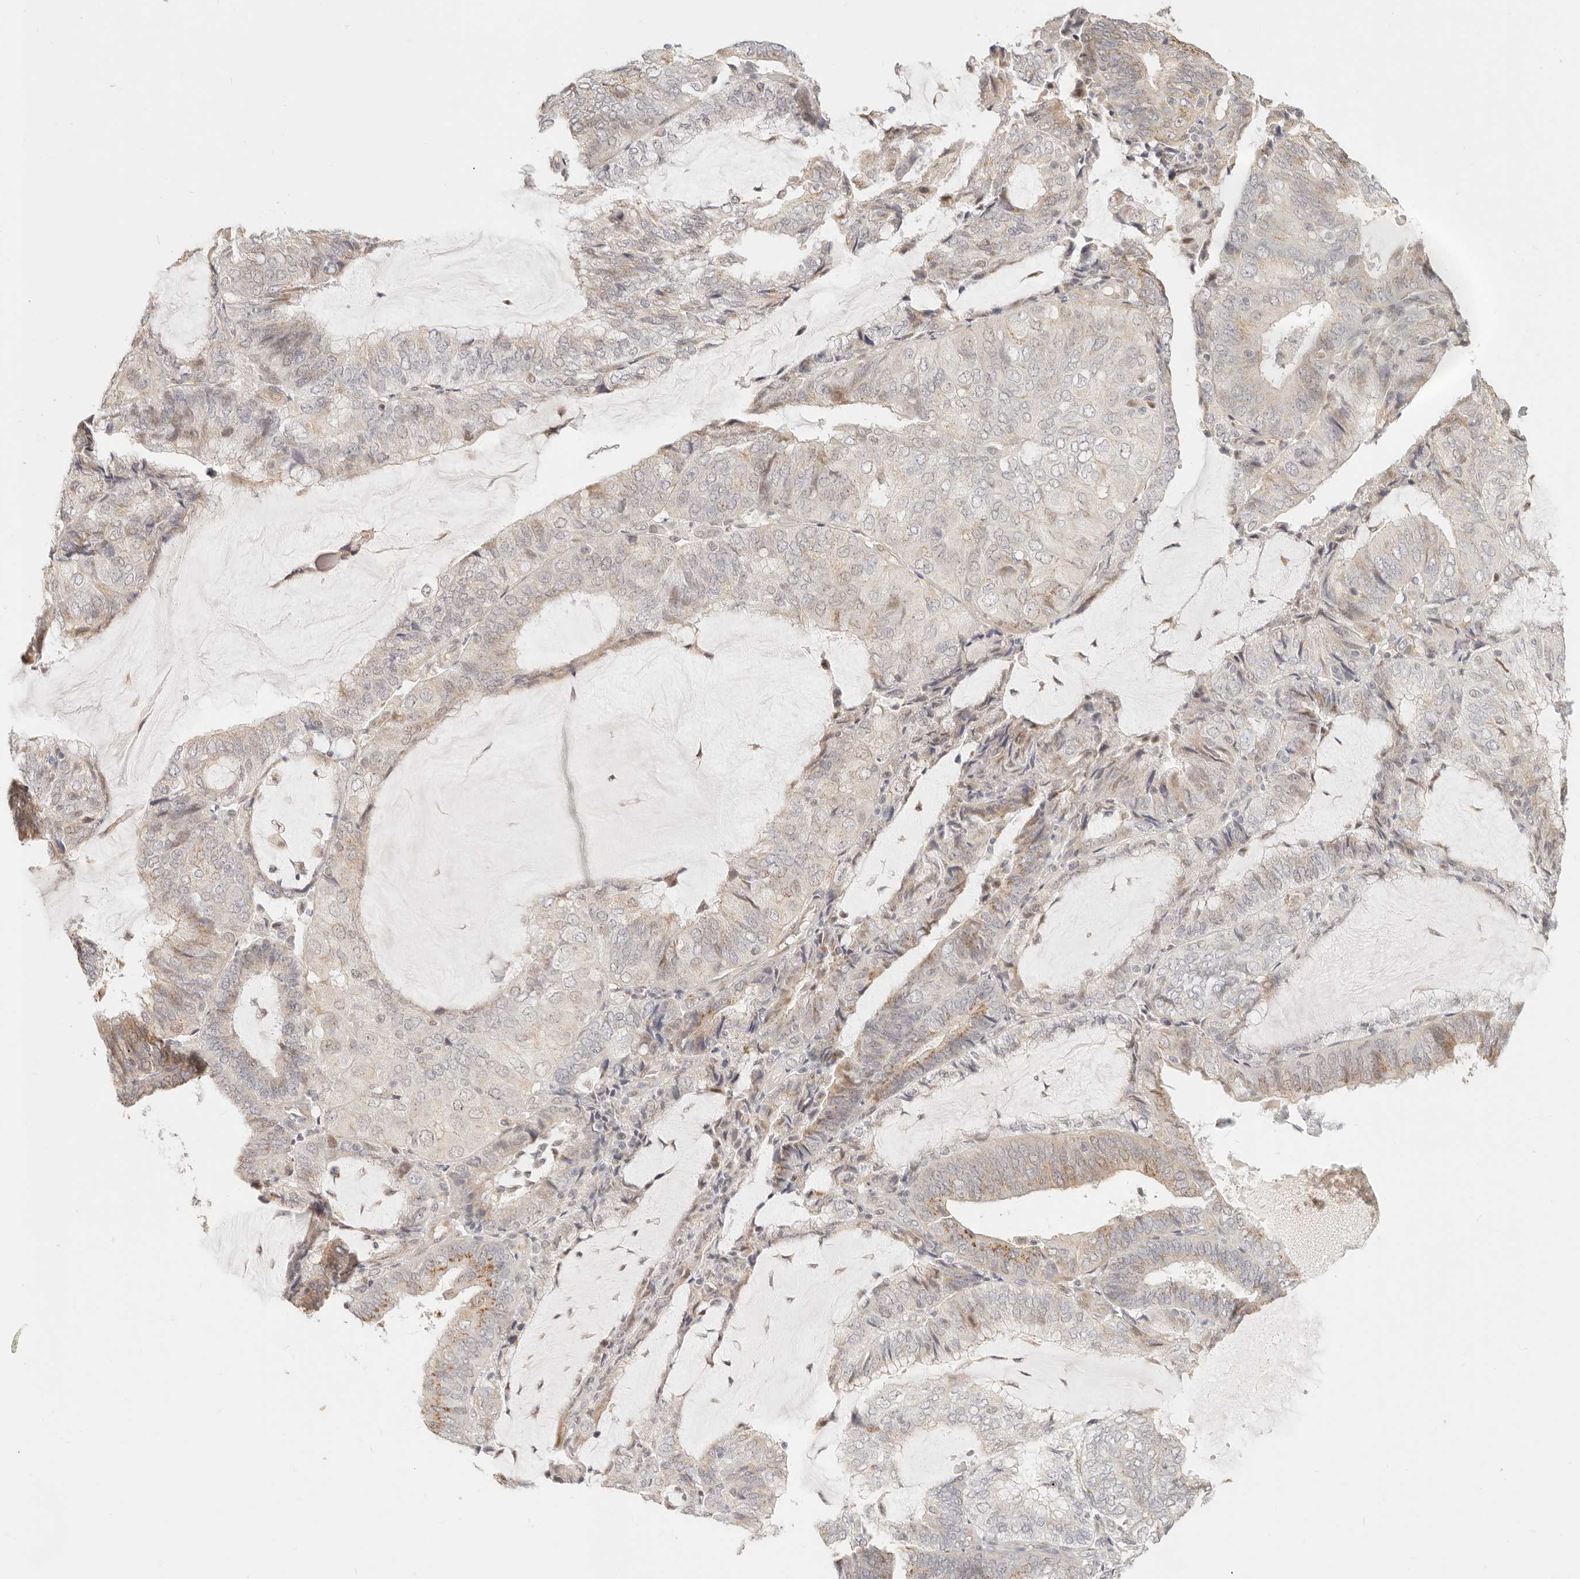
{"staining": {"intensity": "weak", "quantity": "25%-75%", "location": "cytoplasmic/membranous"}, "tissue": "endometrial cancer", "cell_type": "Tumor cells", "image_type": "cancer", "snomed": [{"axis": "morphology", "description": "Adenocarcinoma, NOS"}, {"axis": "topography", "description": "Endometrium"}], "caption": "Immunohistochemistry (IHC) histopathology image of neoplastic tissue: human endometrial cancer (adenocarcinoma) stained using IHC exhibits low levels of weak protein expression localized specifically in the cytoplasmic/membranous of tumor cells, appearing as a cytoplasmic/membranous brown color.", "gene": "FAM20B", "patient": {"sex": "female", "age": 81}}